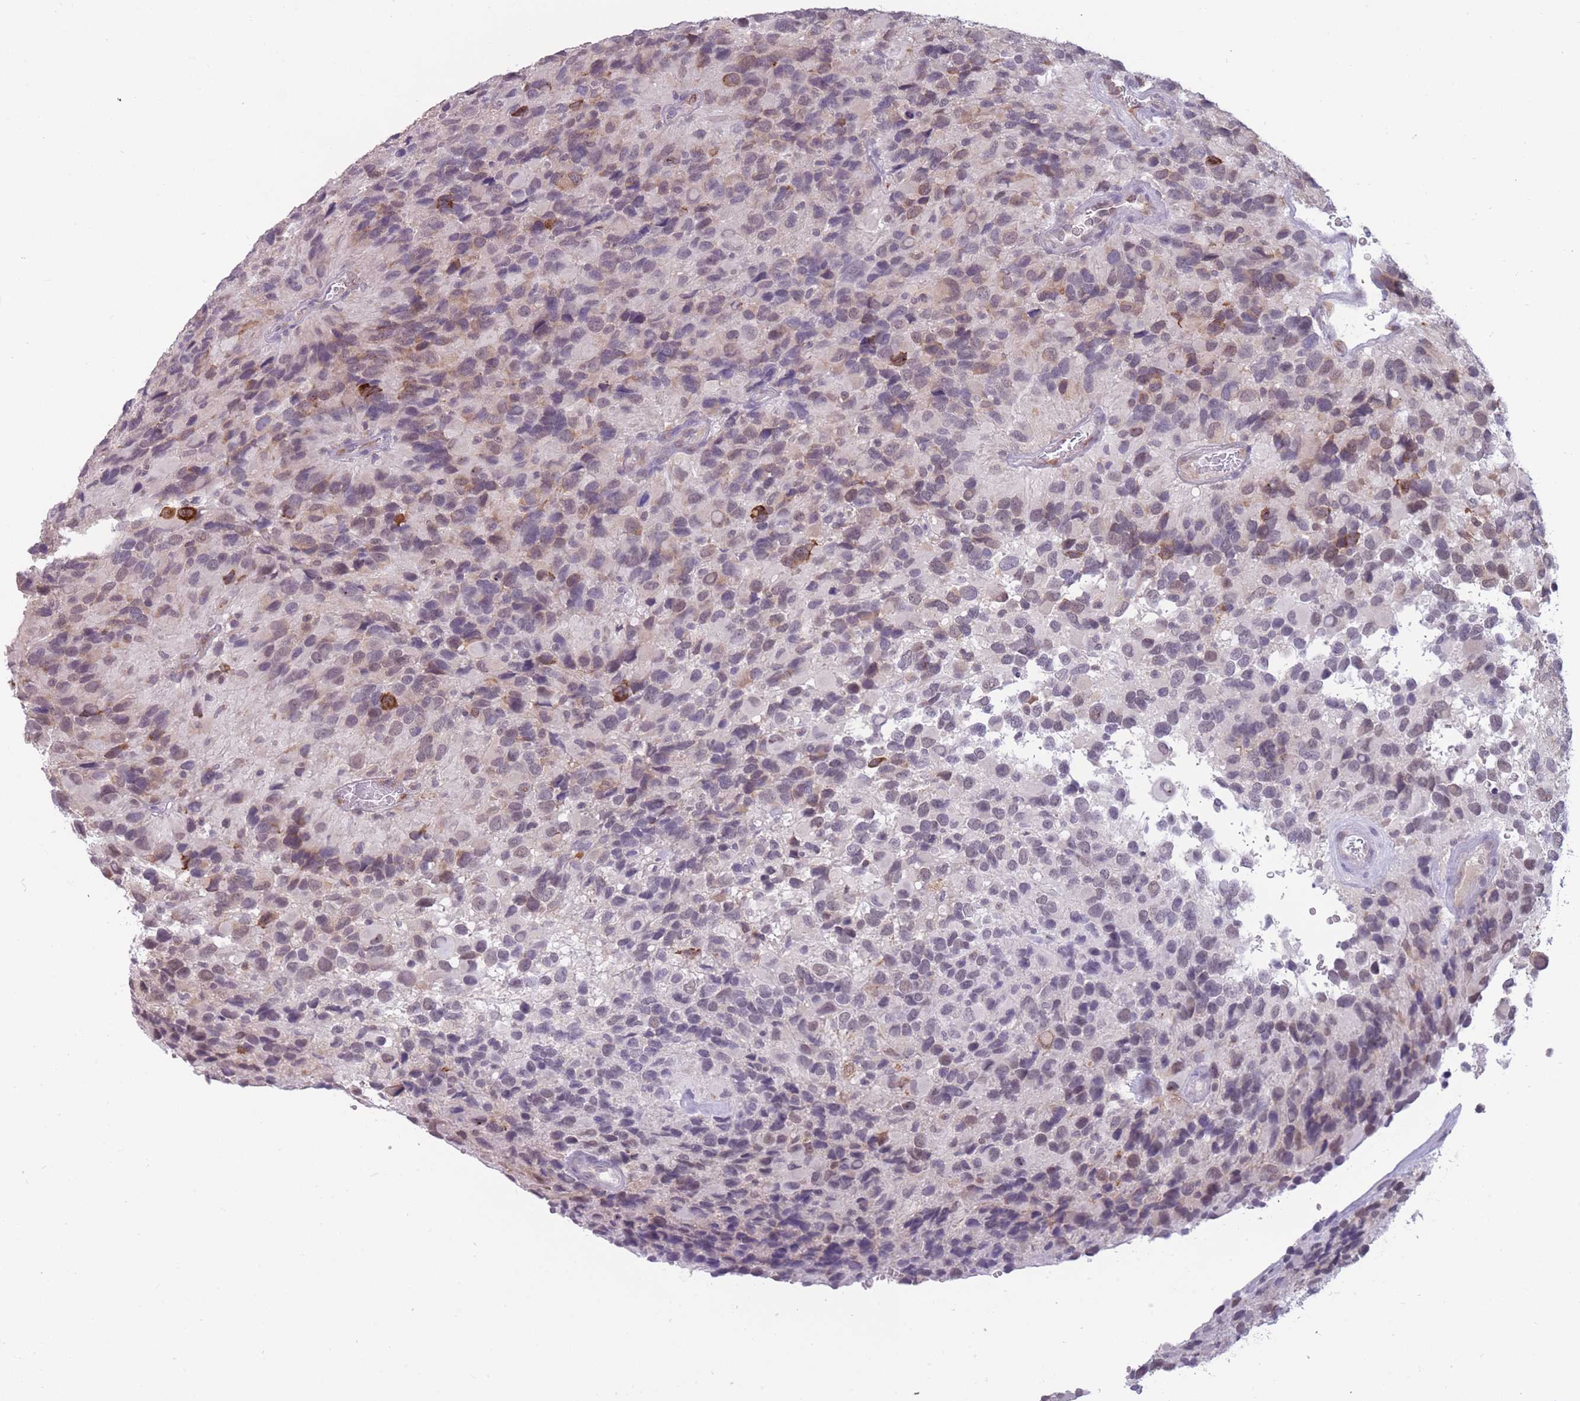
{"staining": {"intensity": "moderate", "quantity": "<25%", "location": "cytoplasmic/membranous"}, "tissue": "glioma", "cell_type": "Tumor cells", "image_type": "cancer", "snomed": [{"axis": "morphology", "description": "Glioma, malignant, High grade"}, {"axis": "topography", "description": "Brain"}], "caption": "High-power microscopy captured an immunohistochemistry (IHC) histopathology image of glioma, revealing moderate cytoplasmic/membranous positivity in about <25% of tumor cells. The staining is performed using DAB brown chromogen to label protein expression. The nuclei are counter-stained blue using hematoxylin.", "gene": "TMEM121", "patient": {"sex": "male", "age": 77}}